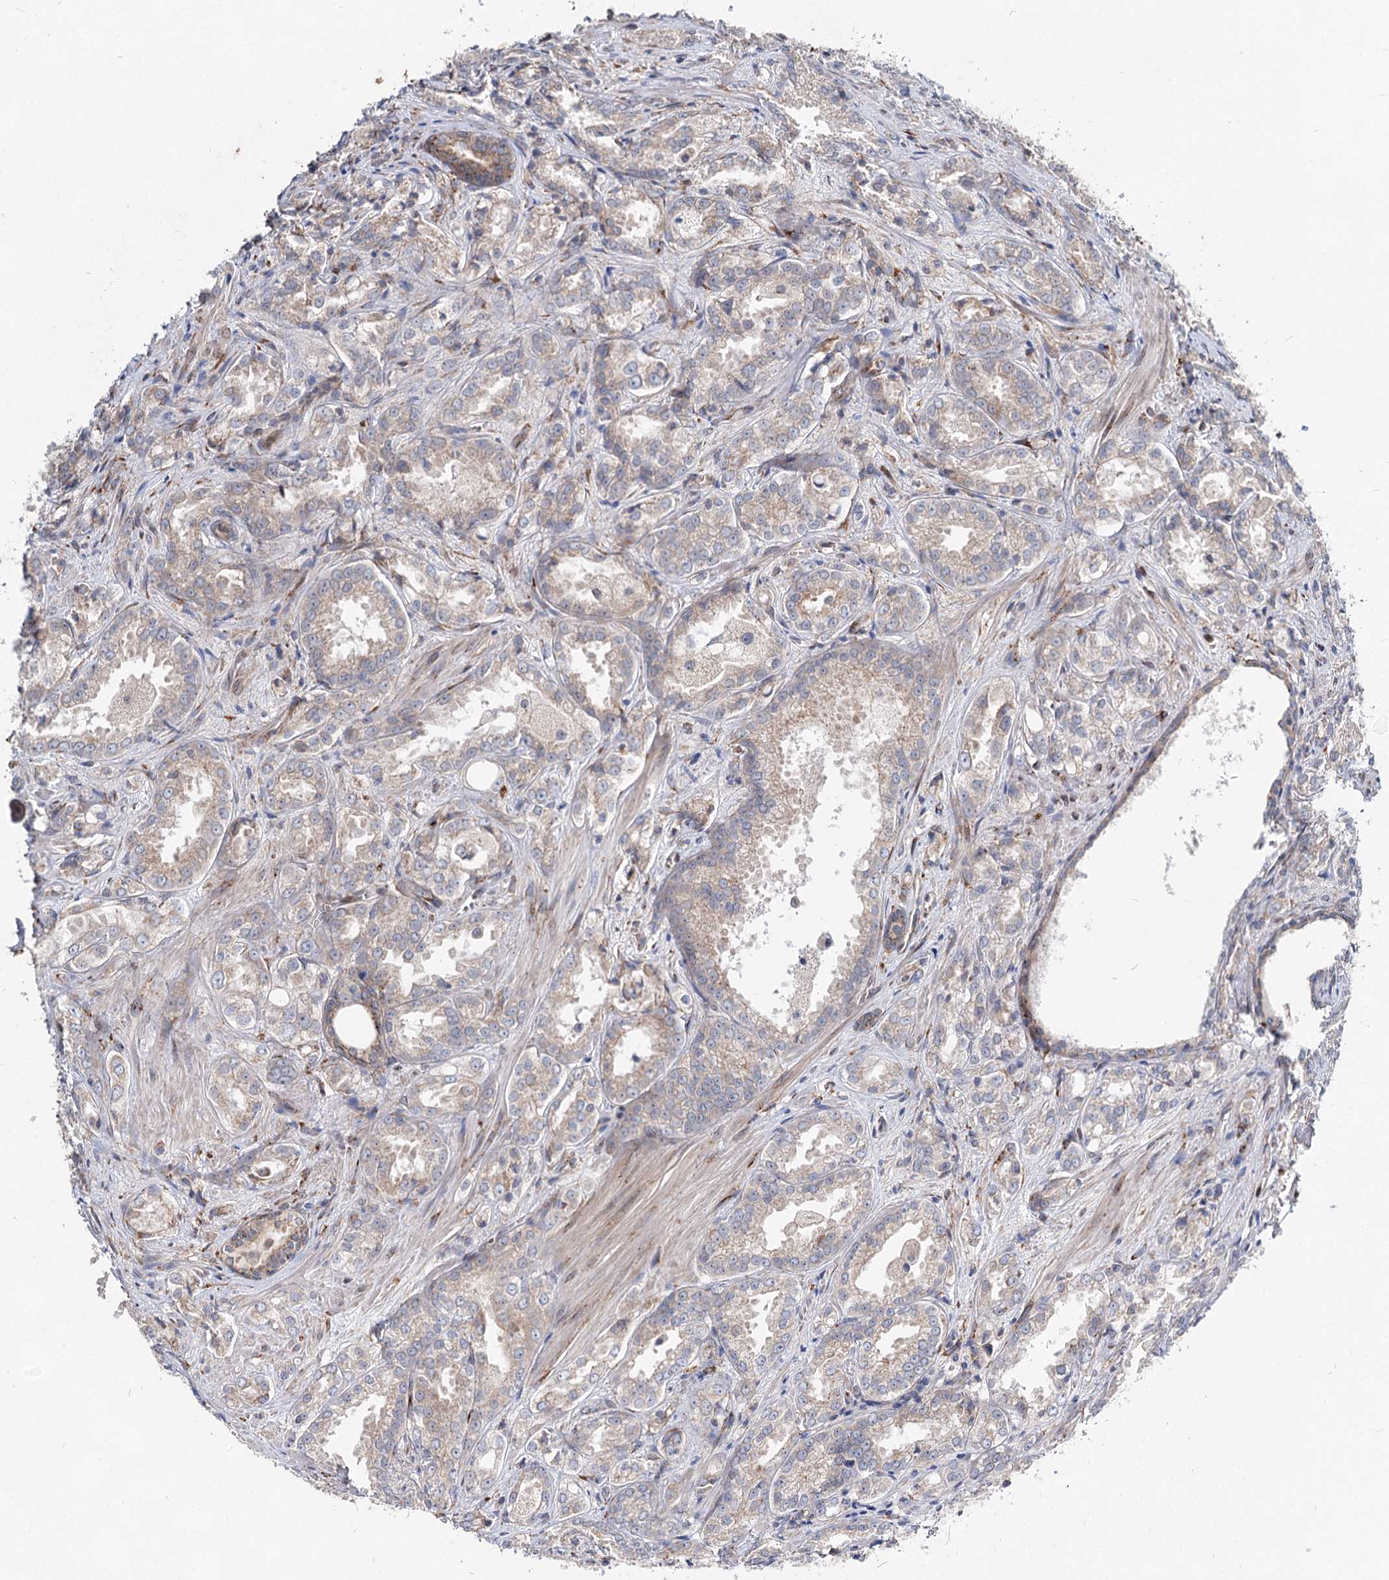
{"staining": {"intensity": "weak", "quantity": "25%-75%", "location": "cytoplasmic/membranous"}, "tissue": "prostate cancer", "cell_type": "Tumor cells", "image_type": "cancer", "snomed": [{"axis": "morphology", "description": "Adenocarcinoma, Low grade"}, {"axis": "topography", "description": "Prostate"}], "caption": "Immunohistochemistry staining of adenocarcinoma (low-grade) (prostate), which exhibits low levels of weak cytoplasmic/membranous positivity in about 25%-75% of tumor cells indicating weak cytoplasmic/membranous protein positivity. The staining was performed using DAB (3,3'-diaminobenzidine) (brown) for protein detection and nuclei were counterstained in hematoxylin (blue).", "gene": "SPART", "patient": {"sex": "male", "age": 47}}